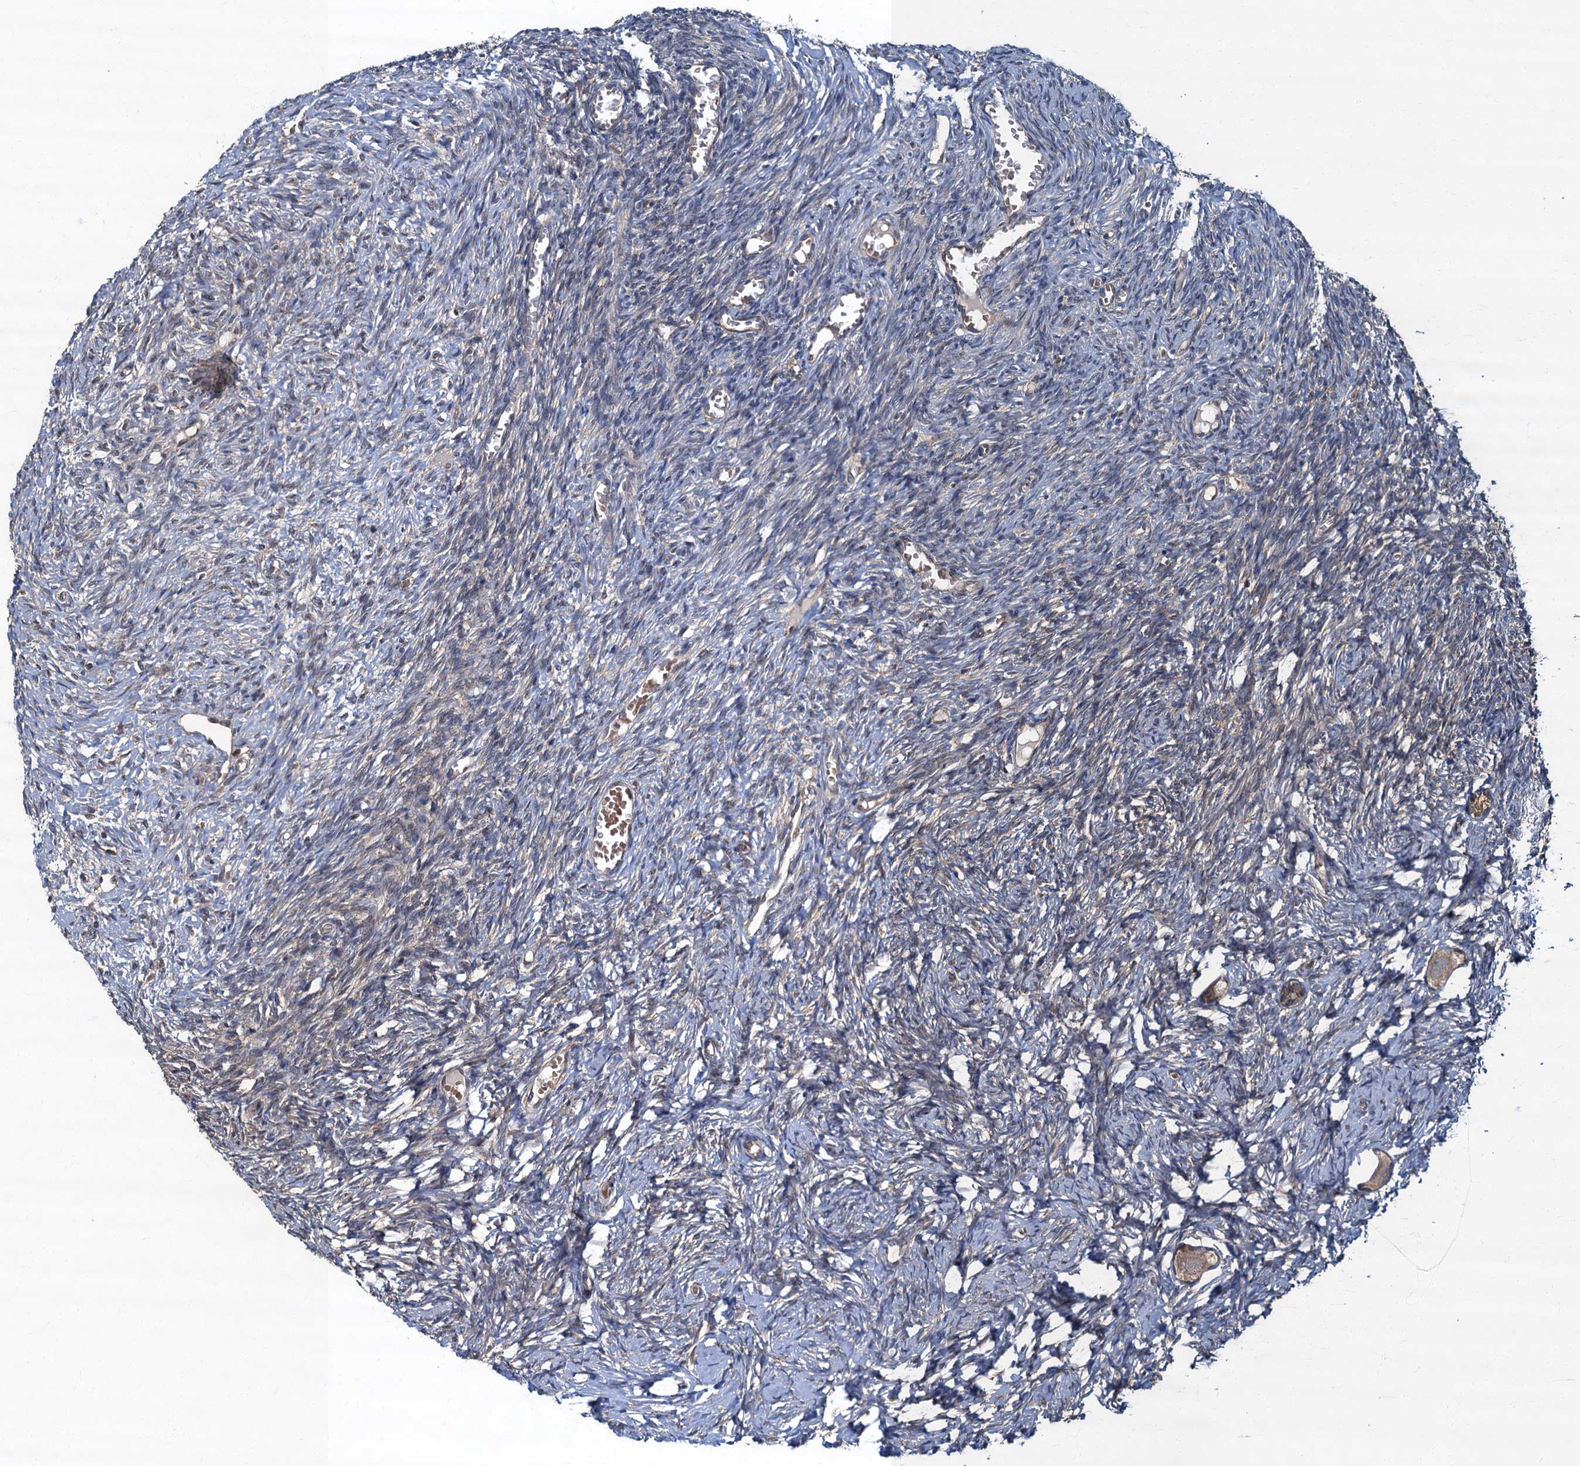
{"staining": {"intensity": "weak", "quantity": ">75%", "location": "cytoplasmic/membranous"}, "tissue": "ovary", "cell_type": "Follicle cells", "image_type": "normal", "snomed": [{"axis": "morphology", "description": "Normal tissue, NOS"}, {"axis": "topography", "description": "Ovary"}], "caption": "A high-resolution micrograph shows immunohistochemistry (IHC) staining of normal ovary, which reveals weak cytoplasmic/membranous positivity in approximately >75% of follicle cells.", "gene": "TBCK", "patient": {"sex": "female", "age": 27}}